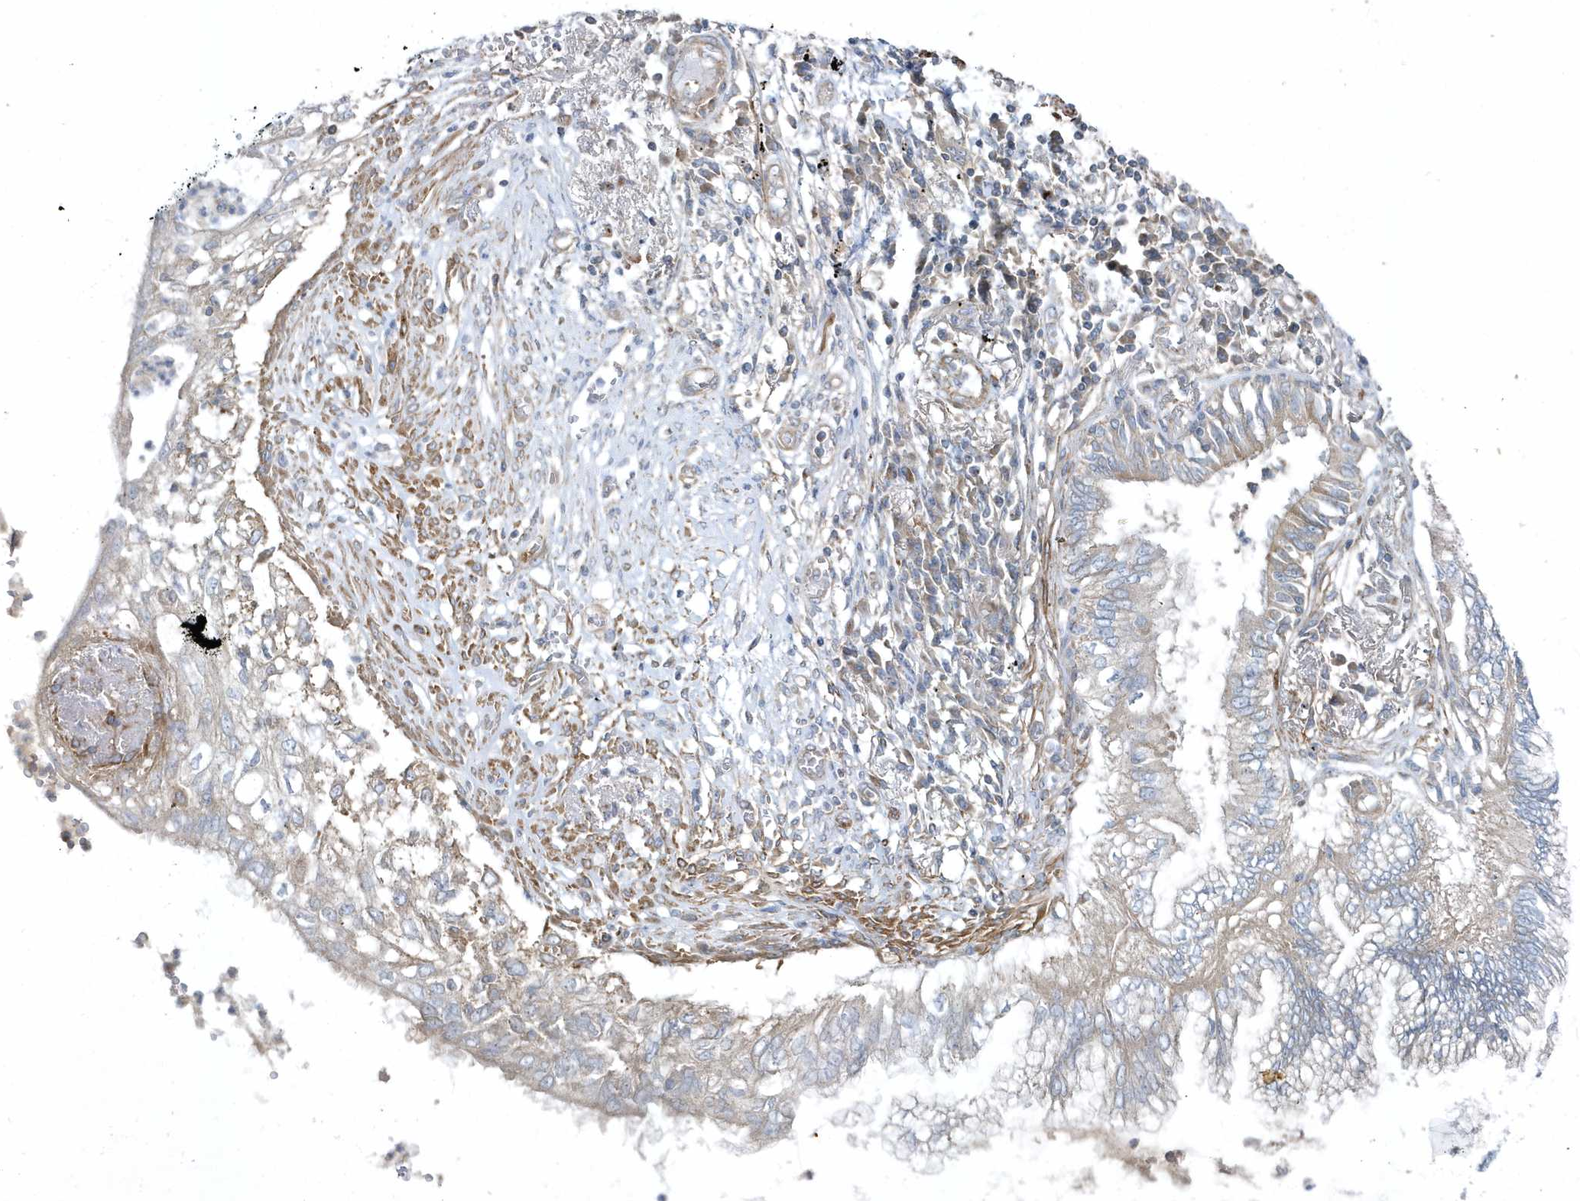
{"staining": {"intensity": "weak", "quantity": "<25%", "location": "cytoplasmic/membranous"}, "tissue": "lung cancer", "cell_type": "Tumor cells", "image_type": "cancer", "snomed": [{"axis": "morphology", "description": "Adenocarcinoma, NOS"}, {"axis": "topography", "description": "Lung"}], "caption": "High power microscopy image of an immunohistochemistry micrograph of adenocarcinoma (lung), revealing no significant positivity in tumor cells.", "gene": "LEXM", "patient": {"sex": "female", "age": 70}}